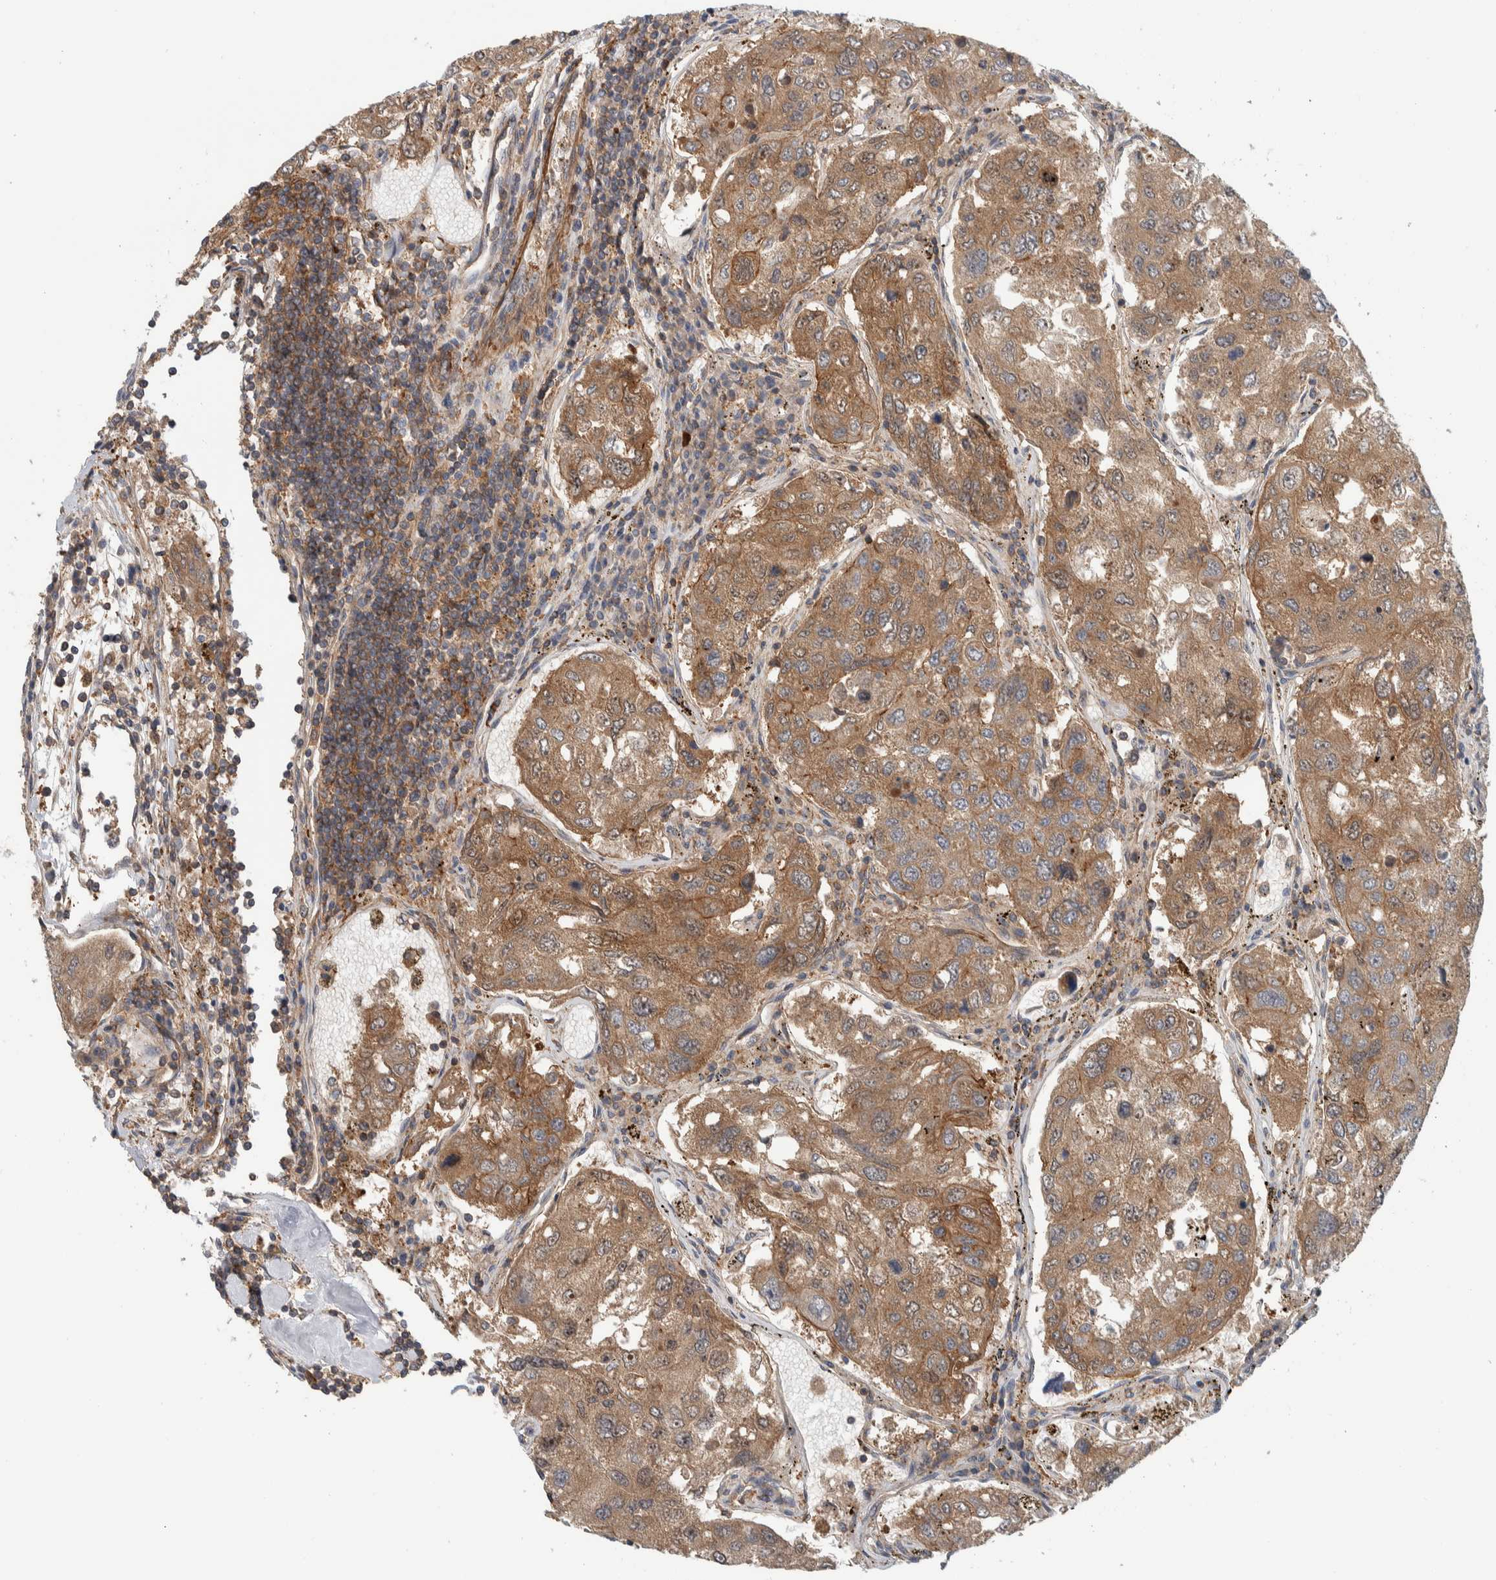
{"staining": {"intensity": "moderate", "quantity": ">75%", "location": "cytoplasmic/membranous"}, "tissue": "urothelial cancer", "cell_type": "Tumor cells", "image_type": "cancer", "snomed": [{"axis": "morphology", "description": "Urothelial carcinoma, High grade"}, {"axis": "topography", "description": "Lymph node"}, {"axis": "topography", "description": "Urinary bladder"}], "caption": "Protein expression analysis of human high-grade urothelial carcinoma reveals moderate cytoplasmic/membranous positivity in about >75% of tumor cells.", "gene": "MPRIP", "patient": {"sex": "male", "age": 51}}